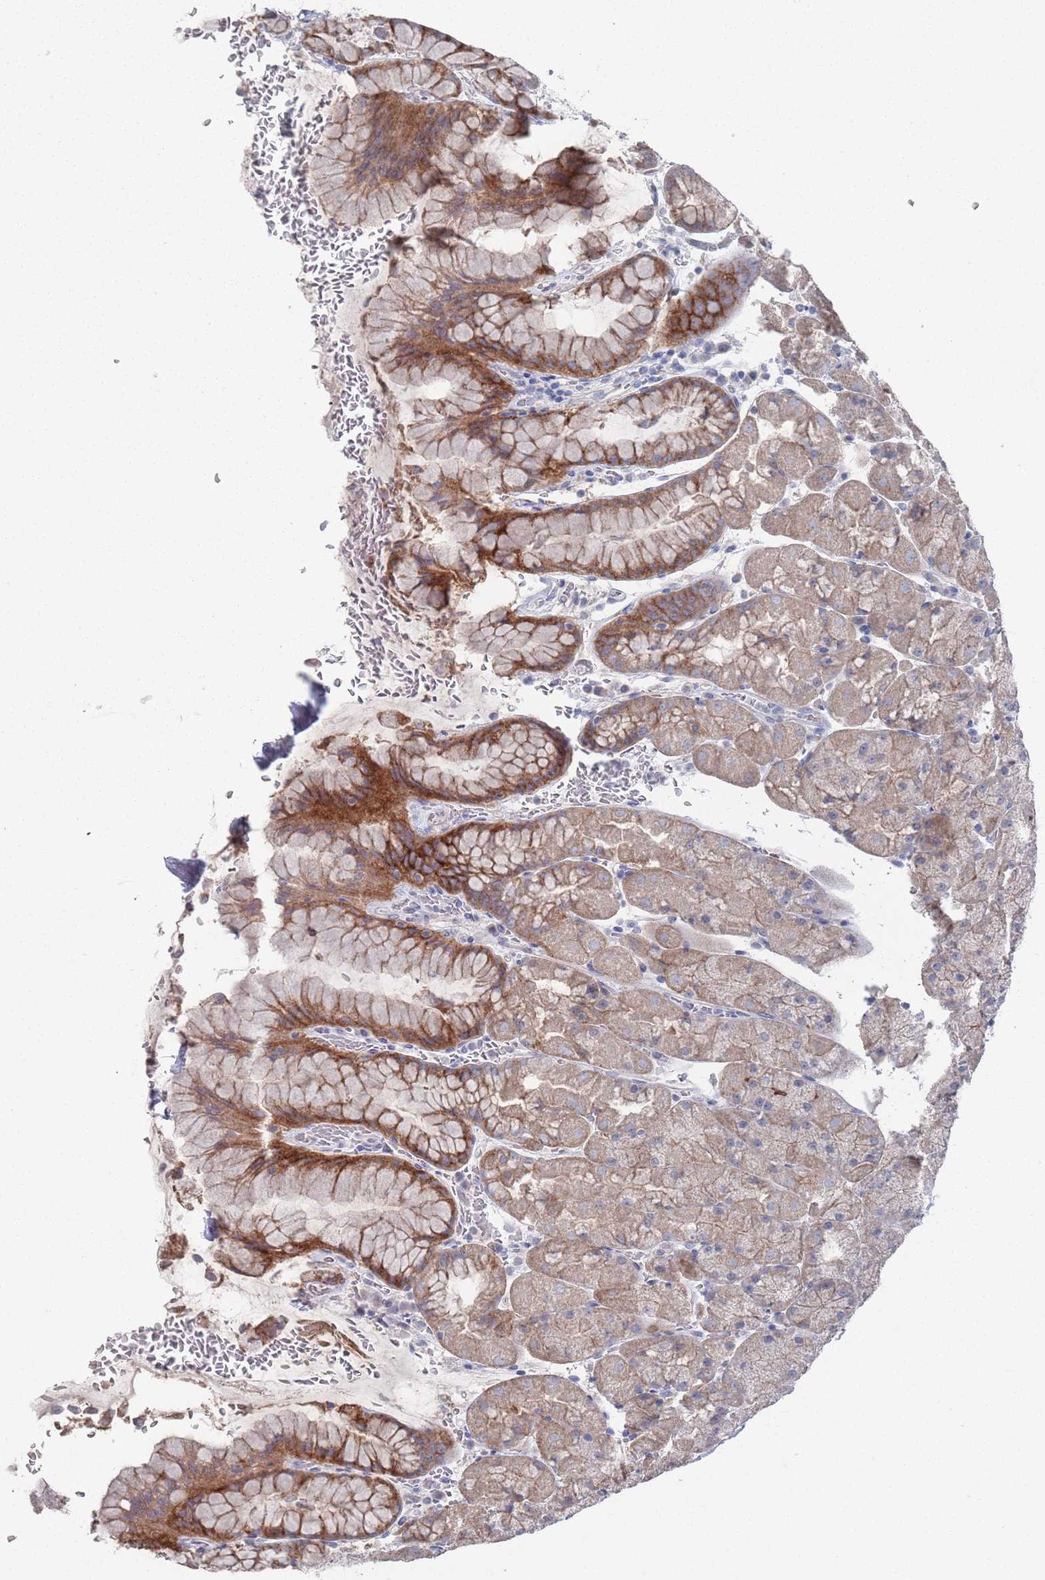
{"staining": {"intensity": "strong", "quantity": "<25%", "location": "cytoplasmic/membranous"}, "tissue": "stomach", "cell_type": "Glandular cells", "image_type": "normal", "snomed": [{"axis": "morphology", "description": "Normal tissue, NOS"}, {"axis": "topography", "description": "Stomach, upper"}, {"axis": "topography", "description": "Stomach, lower"}], "caption": "Glandular cells exhibit strong cytoplasmic/membranous staining in approximately <25% of cells in benign stomach. (DAB (3,3'-diaminobenzidine) IHC, brown staining for protein, blue staining for nuclei).", "gene": "PROM2", "patient": {"sex": "male", "age": 67}}